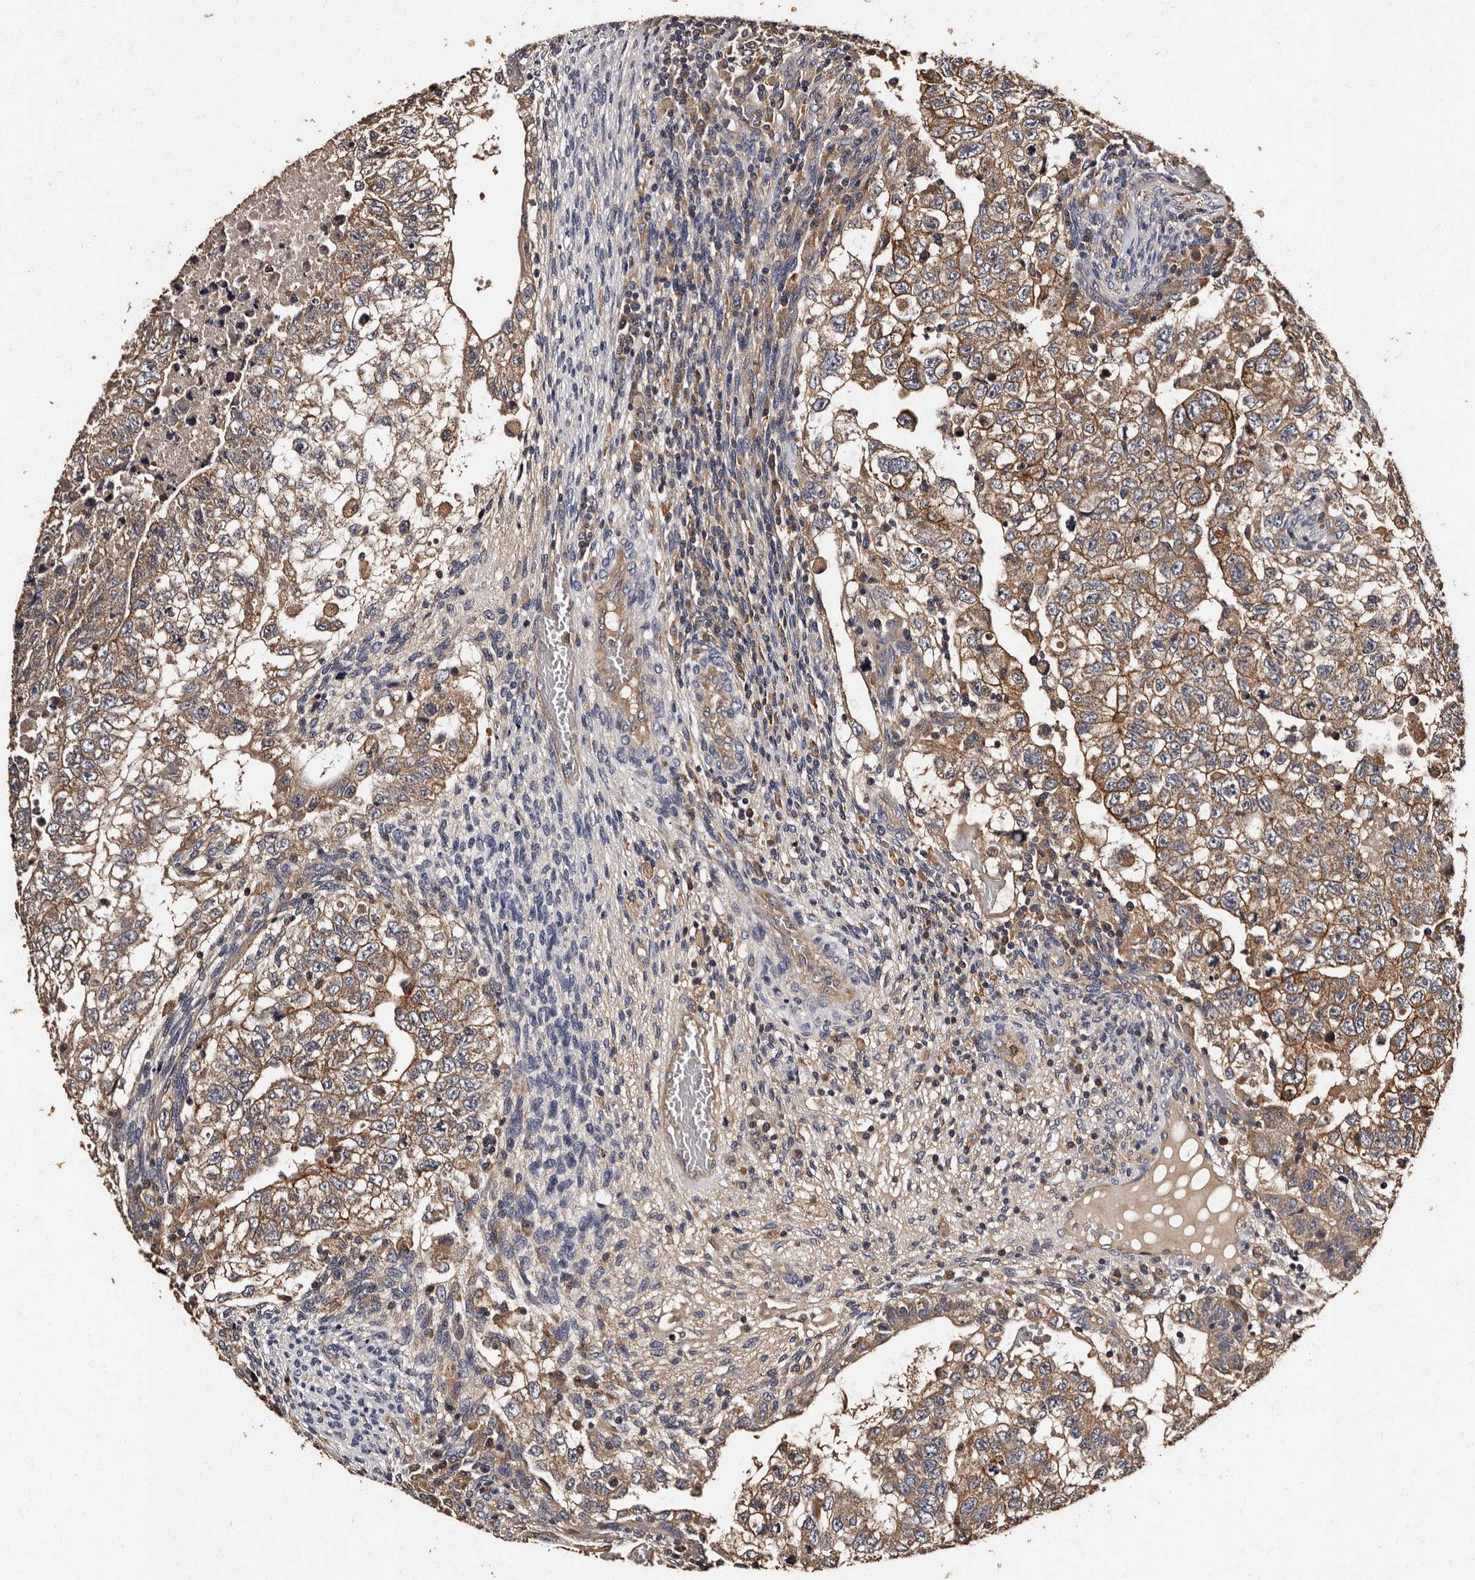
{"staining": {"intensity": "moderate", "quantity": ">75%", "location": "cytoplasmic/membranous"}, "tissue": "testis cancer", "cell_type": "Tumor cells", "image_type": "cancer", "snomed": [{"axis": "morphology", "description": "Carcinoma, Embryonal, NOS"}, {"axis": "topography", "description": "Testis"}], "caption": "Human embryonal carcinoma (testis) stained with a brown dye demonstrates moderate cytoplasmic/membranous positive staining in approximately >75% of tumor cells.", "gene": "ADCK5", "patient": {"sex": "male", "age": 36}}